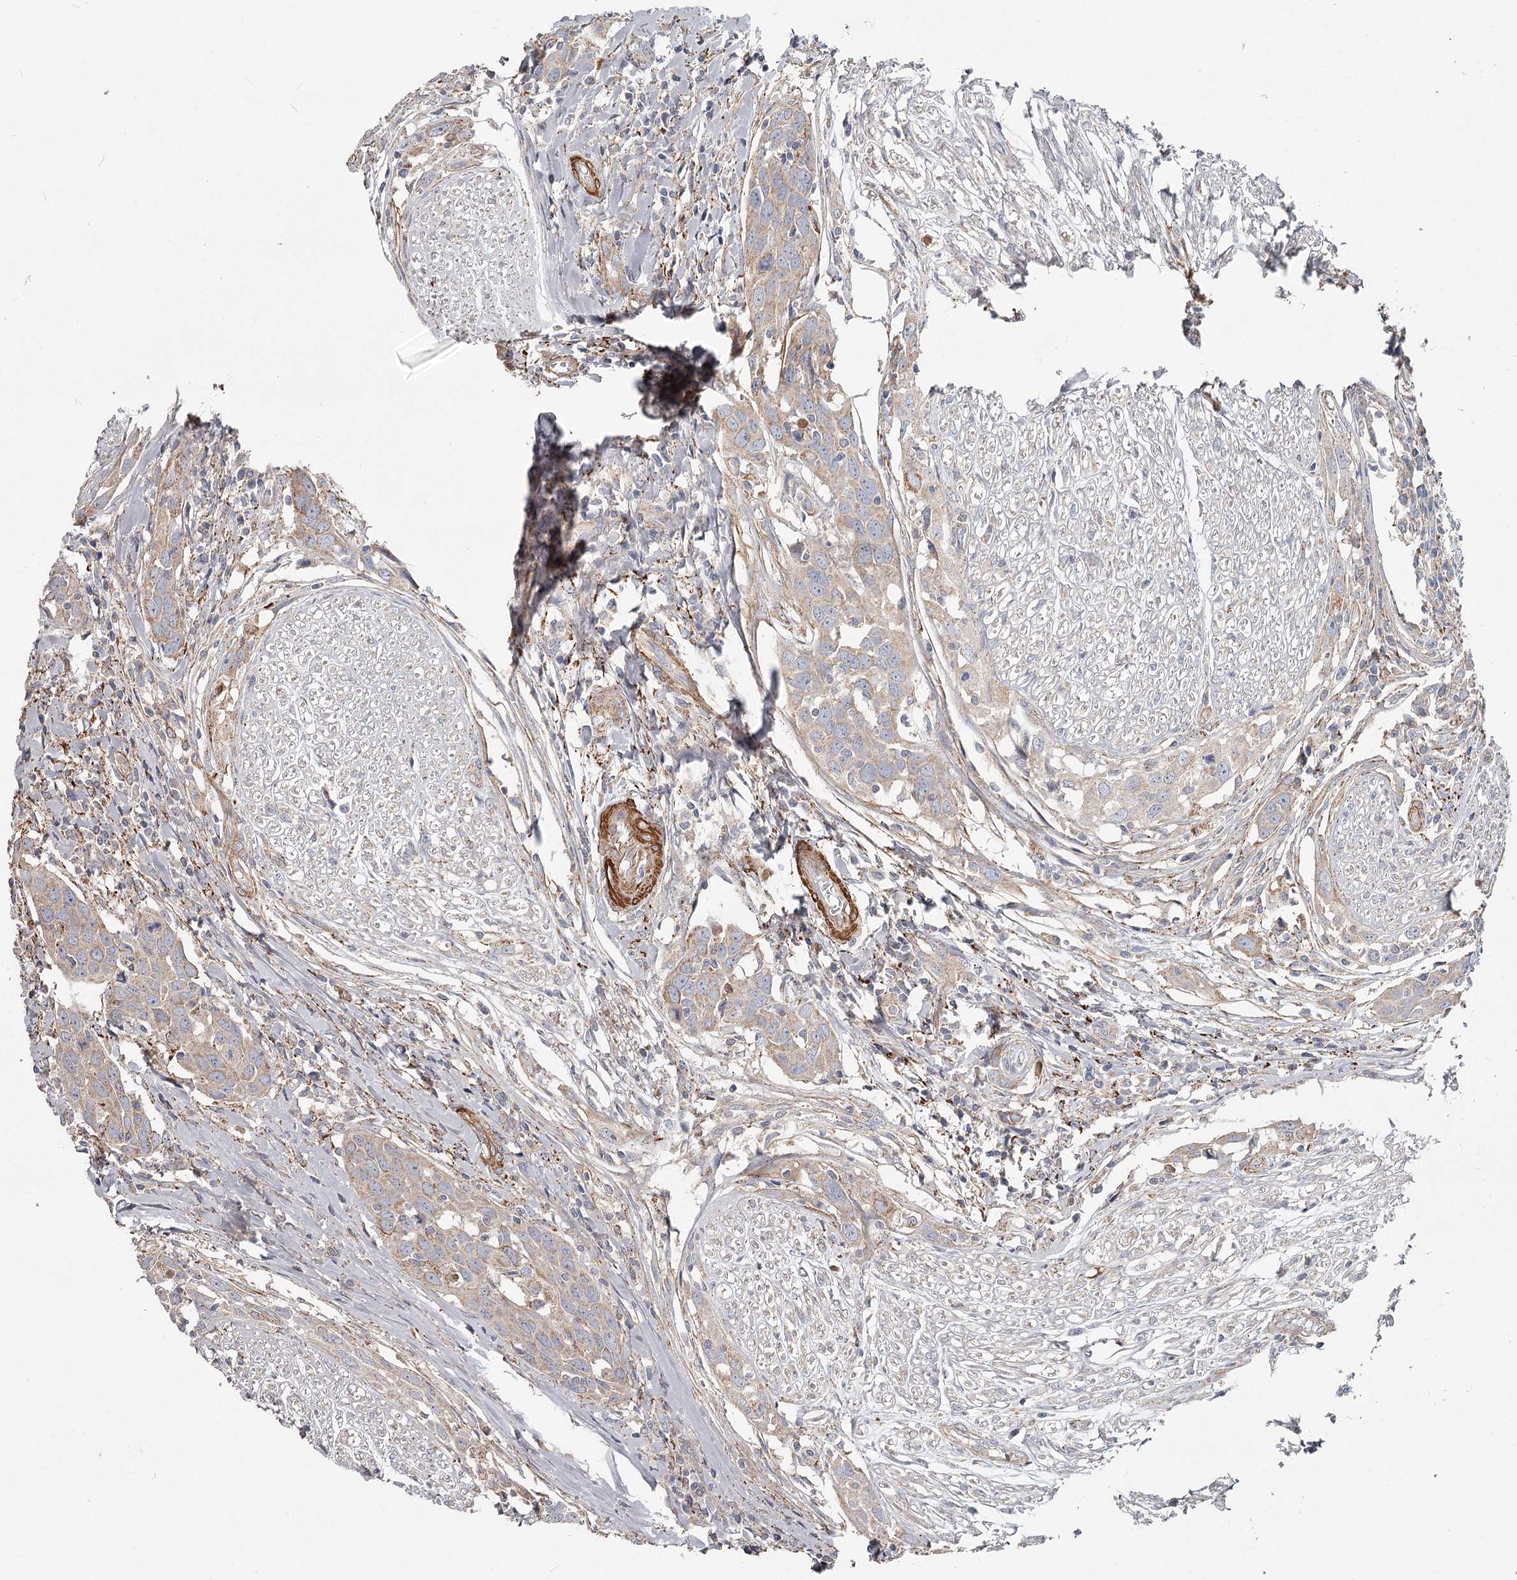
{"staining": {"intensity": "weak", "quantity": ">75%", "location": "cytoplasmic/membranous"}, "tissue": "head and neck cancer", "cell_type": "Tumor cells", "image_type": "cancer", "snomed": [{"axis": "morphology", "description": "Squamous cell carcinoma, NOS"}, {"axis": "topography", "description": "Oral tissue"}, {"axis": "topography", "description": "Head-Neck"}], "caption": "Squamous cell carcinoma (head and neck) stained with immunohistochemistry (IHC) exhibits weak cytoplasmic/membranous staining in about >75% of tumor cells.", "gene": "DHRS9", "patient": {"sex": "female", "age": 50}}